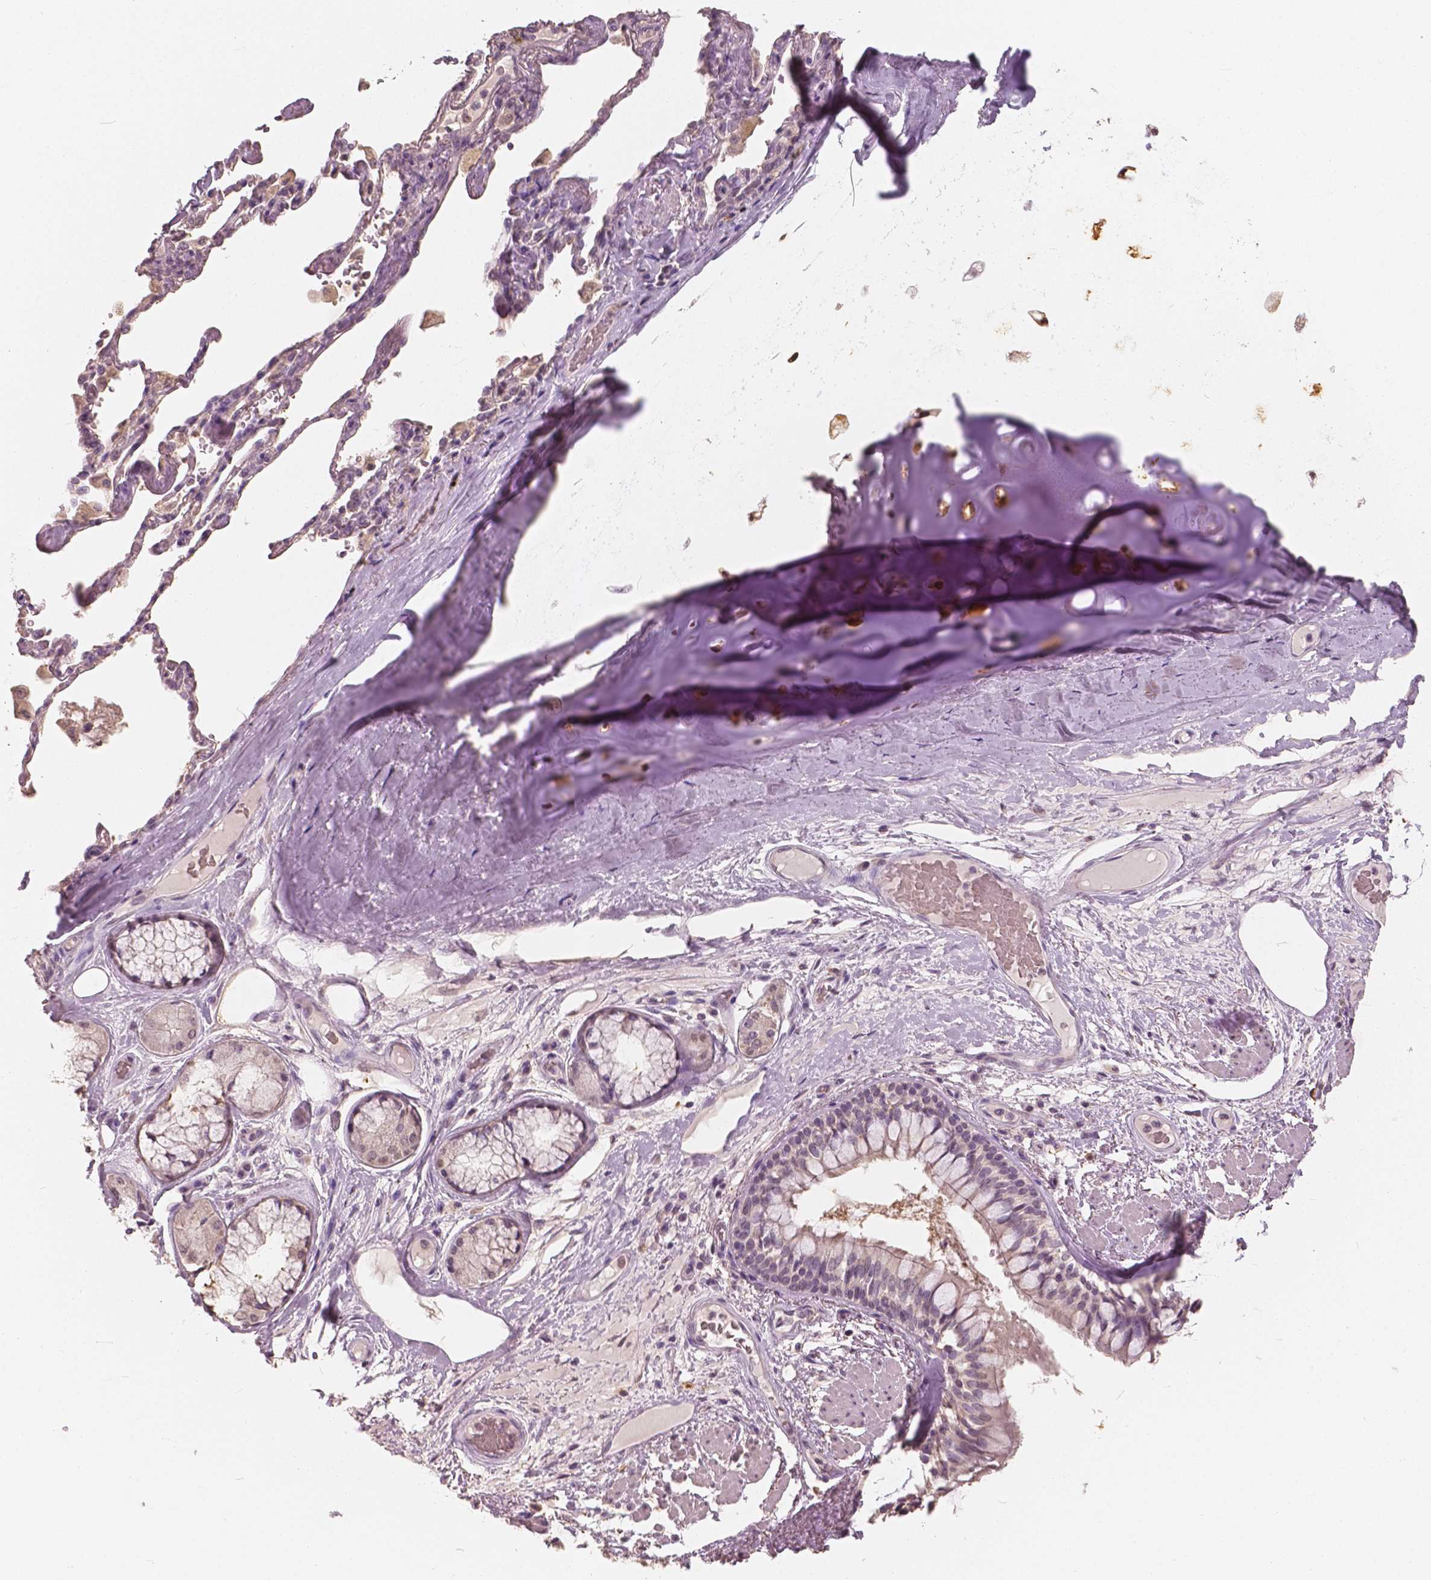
{"staining": {"intensity": "weak", "quantity": ">75%", "location": "cytoplasmic/membranous"}, "tissue": "adipose tissue", "cell_type": "Adipocytes", "image_type": "normal", "snomed": [{"axis": "morphology", "description": "Normal tissue, NOS"}, {"axis": "topography", "description": "Cartilage tissue"}, {"axis": "topography", "description": "Bronchus"}], "caption": "The immunohistochemical stain shows weak cytoplasmic/membranous staining in adipocytes of benign adipose tissue.", "gene": "SAT2", "patient": {"sex": "male", "age": 64}}